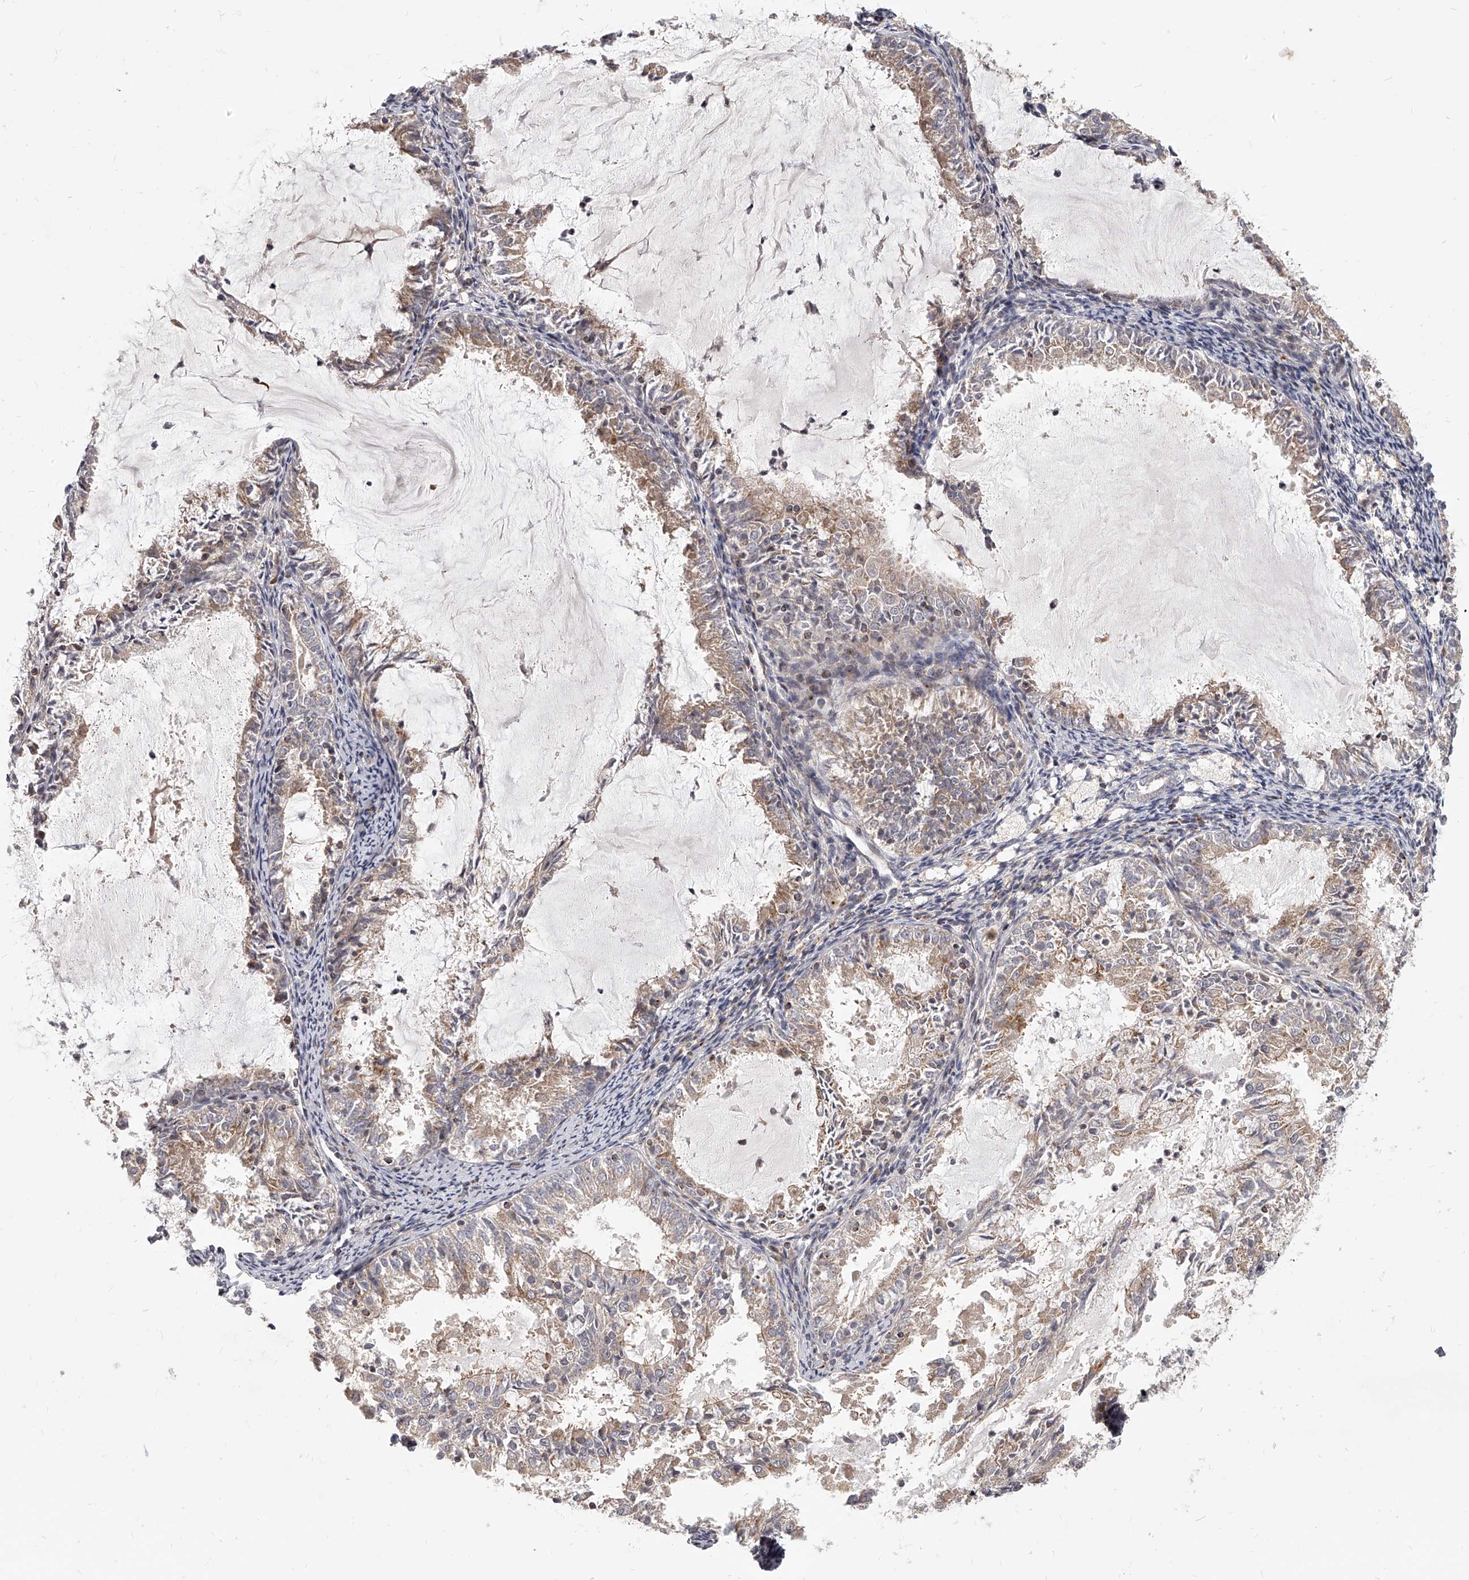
{"staining": {"intensity": "weak", "quantity": "25%-75%", "location": "cytoplasmic/membranous"}, "tissue": "endometrial cancer", "cell_type": "Tumor cells", "image_type": "cancer", "snomed": [{"axis": "morphology", "description": "Adenocarcinoma, NOS"}, {"axis": "topography", "description": "Endometrium"}], "caption": "Endometrial cancer (adenocarcinoma) tissue displays weak cytoplasmic/membranous positivity in approximately 25%-75% of tumor cells", "gene": "SLC37A1", "patient": {"sex": "female", "age": 57}}